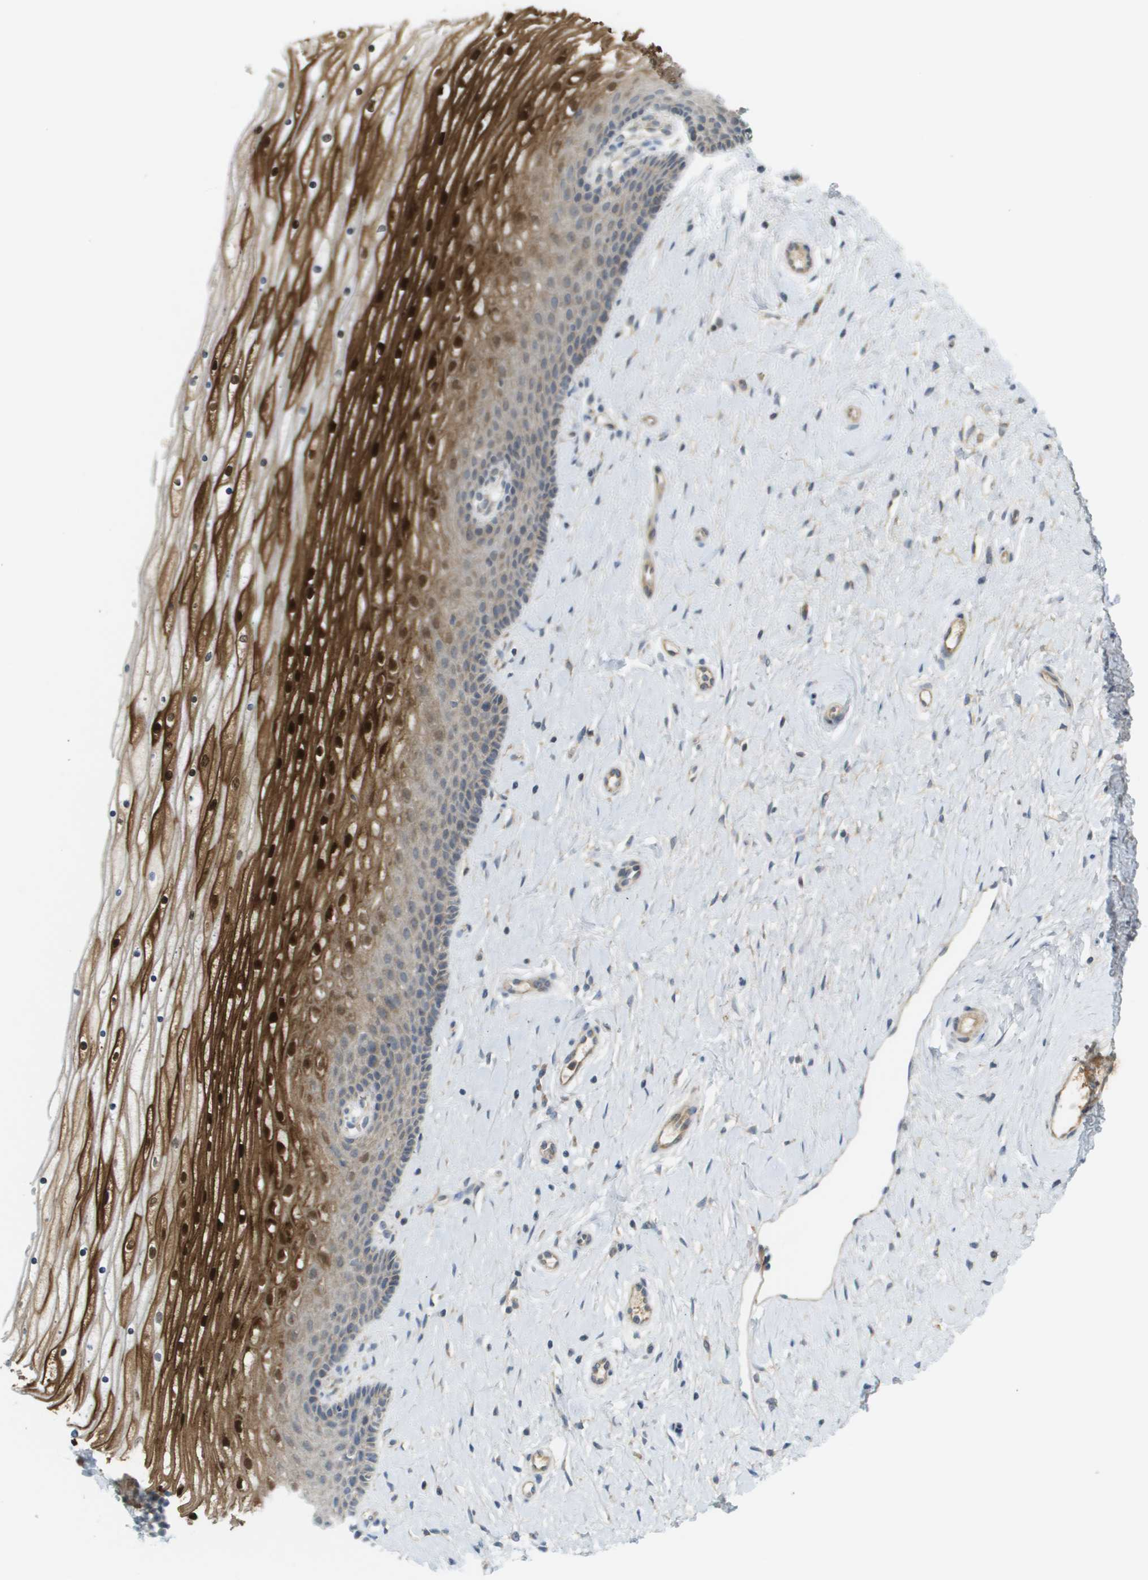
{"staining": {"intensity": "strong", "quantity": "25%-75%", "location": "cytoplasmic/membranous,nuclear"}, "tissue": "cervix", "cell_type": "Squamous epithelial cells", "image_type": "normal", "snomed": [{"axis": "morphology", "description": "Normal tissue, NOS"}, {"axis": "topography", "description": "Cervix"}], "caption": "Immunohistochemical staining of normal cervix shows strong cytoplasmic/membranous,nuclear protein positivity in approximately 25%-75% of squamous epithelial cells. (IHC, brightfield microscopy, high magnification).", "gene": "PROC", "patient": {"sex": "female", "age": 39}}